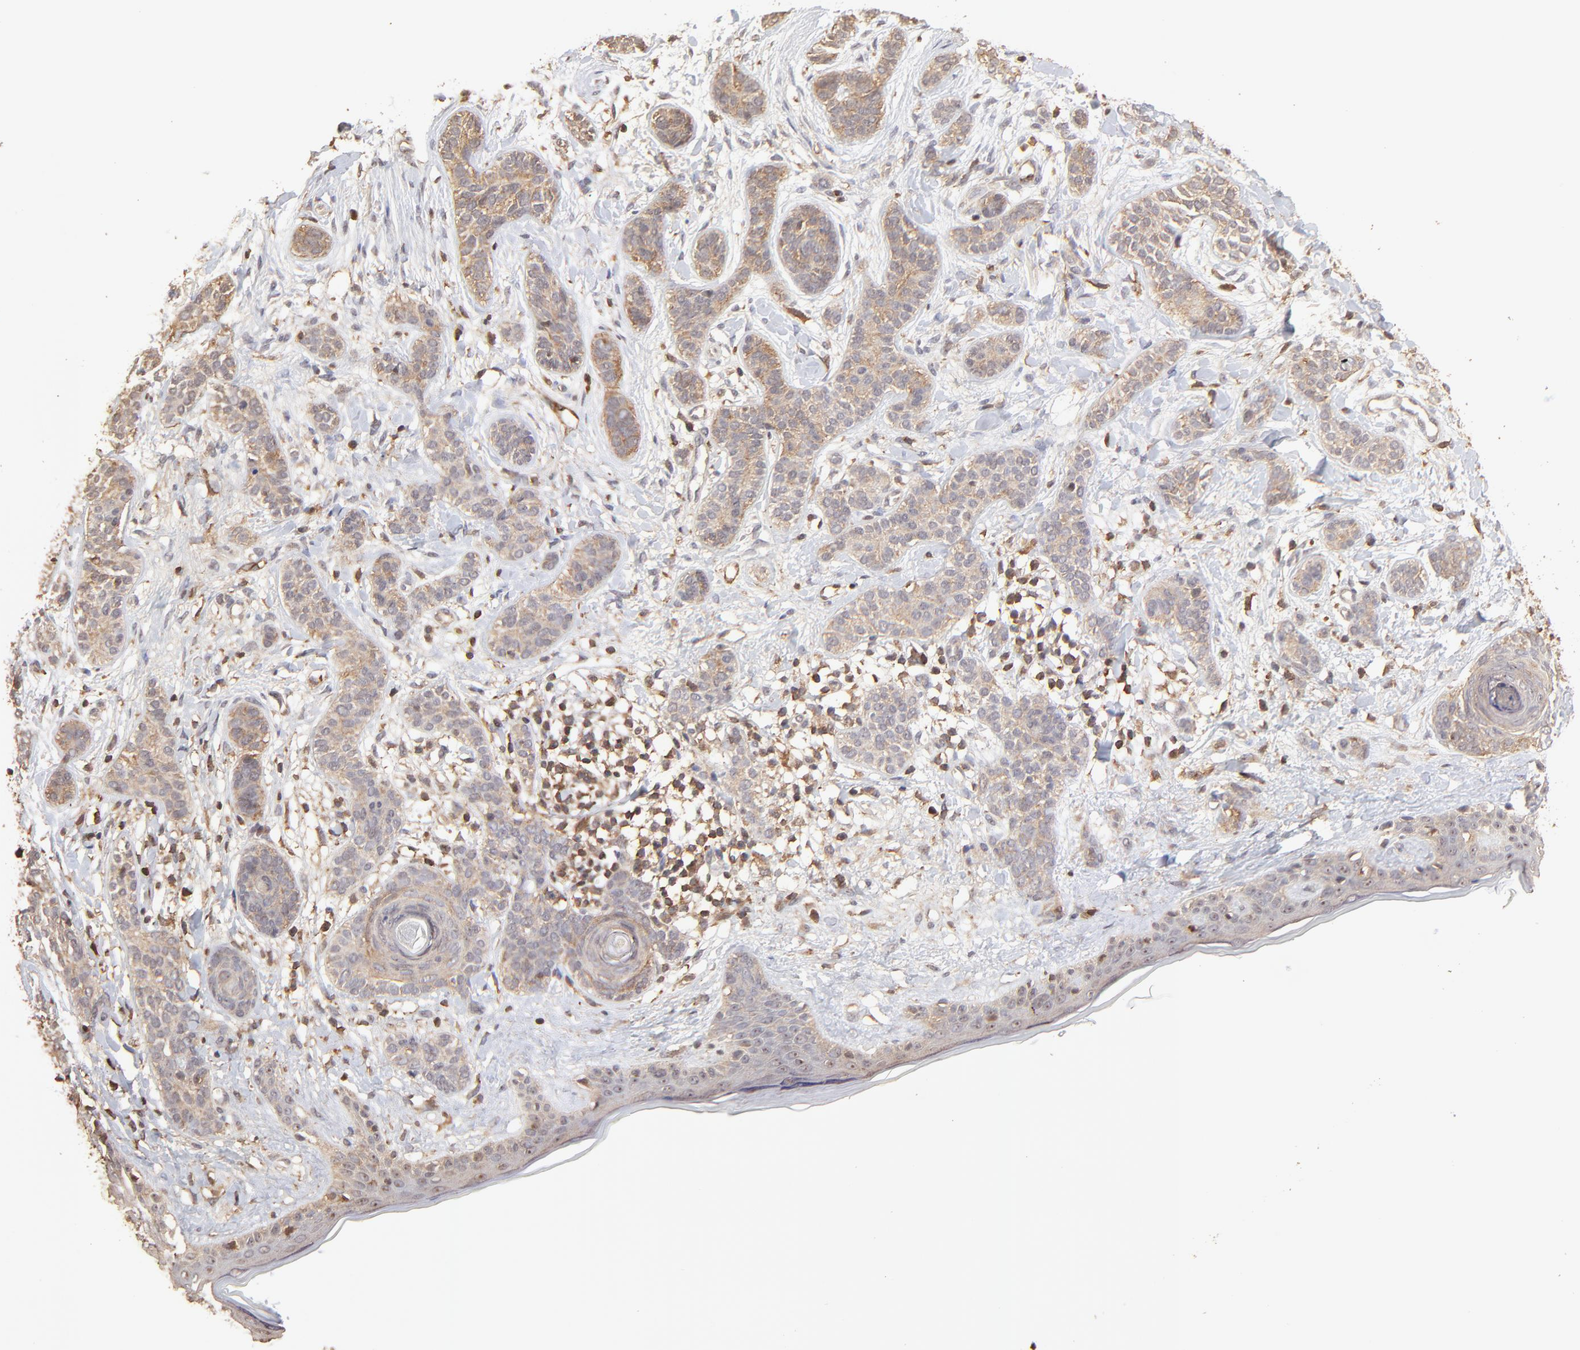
{"staining": {"intensity": "moderate", "quantity": ">75%", "location": "cytoplasmic/membranous"}, "tissue": "skin cancer", "cell_type": "Tumor cells", "image_type": "cancer", "snomed": [{"axis": "morphology", "description": "Normal tissue, NOS"}, {"axis": "morphology", "description": "Basal cell carcinoma"}, {"axis": "topography", "description": "Skin"}], "caption": "Human skin cancer (basal cell carcinoma) stained with a brown dye shows moderate cytoplasmic/membranous positive positivity in about >75% of tumor cells.", "gene": "STON2", "patient": {"sex": "male", "age": 63}}